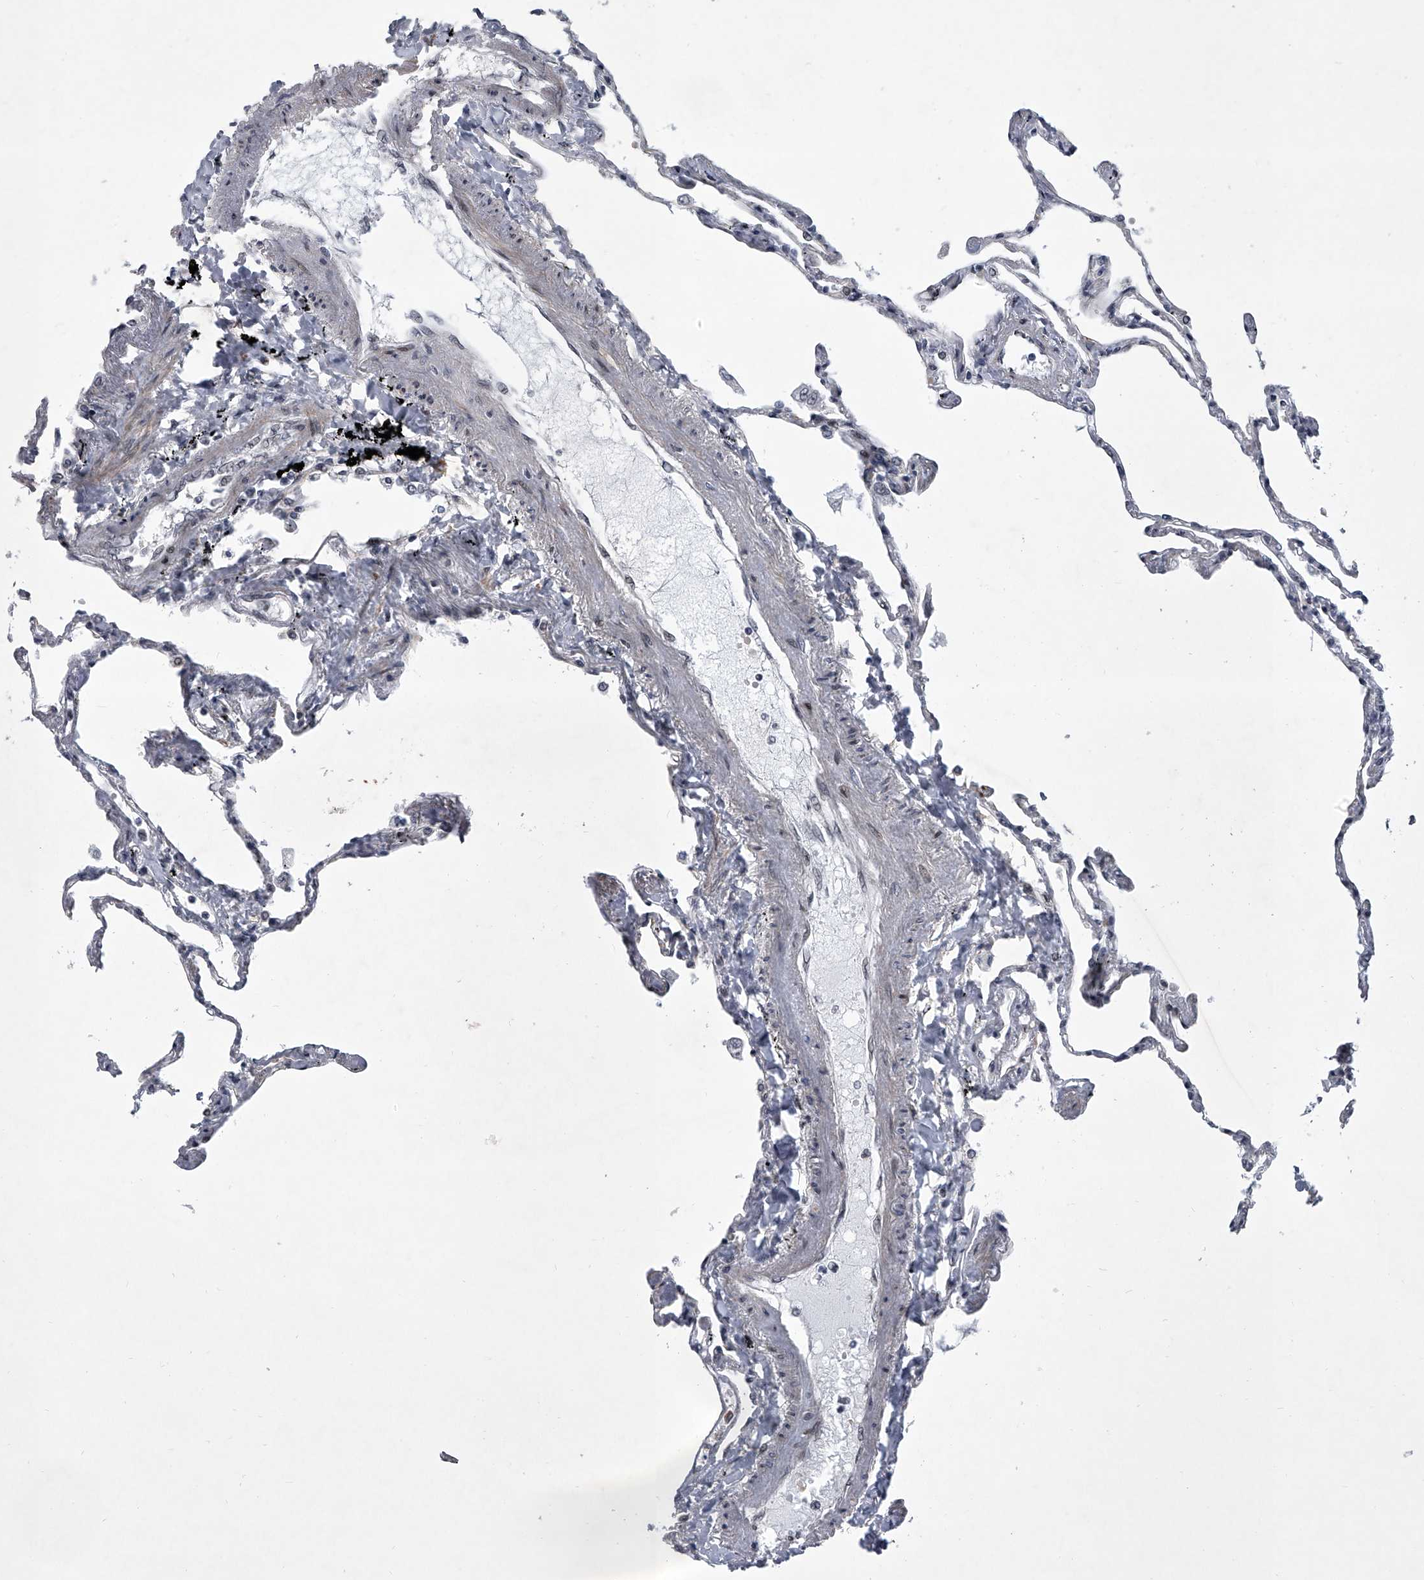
{"staining": {"intensity": "moderate", "quantity": "<25%", "location": "nuclear"}, "tissue": "lung", "cell_type": "Alveolar cells", "image_type": "normal", "snomed": [{"axis": "morphology", "description": "Normal tissue, NOS"}, {"axis": "topography", "description": "Lung"}], "caption": "A brown stain labels moderate nuclear expression of a protein in alveolar cells of benign lung.", "gene": "MLLT1", "patient": {"sex": "female", "age": 67}}